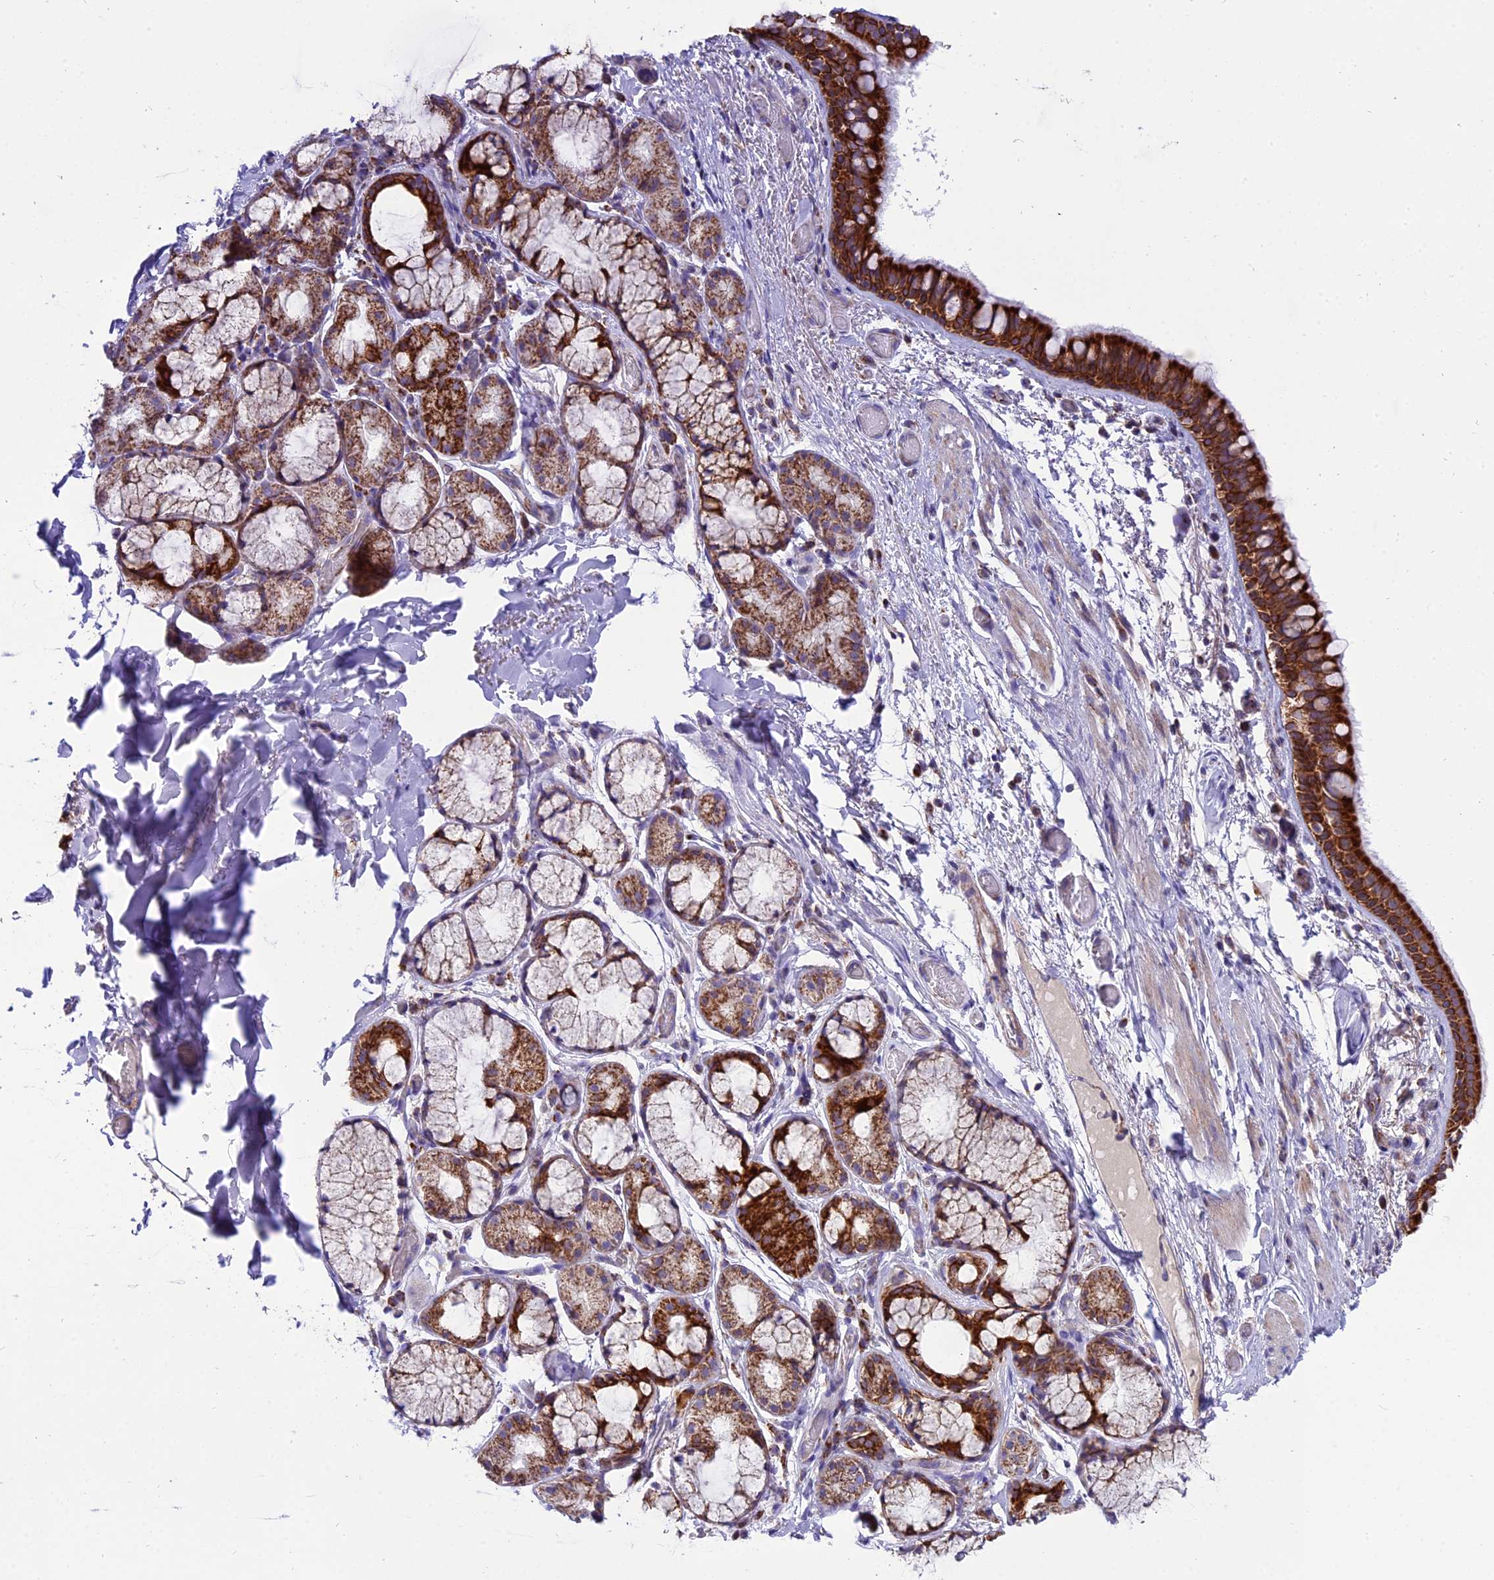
{"staining": {"intensity": "strong", "quantity": ">75%", "location": "cytoplasmic/membranous"}, "tissue": "bronchus", "cell_type": "Respiratory epithelial cells", "image_type": "normal", "snomed": [{"axis": "morphology", "description": "Normal tissue, NOS"}, {"axis": "topography", "description": "Bronchus"}], "caption": "The histopathology image demonstrates a brown stain indicating the presence of a protein in the cytoplasmic/membranous of respiratory epithelial cells in bronchus.", "gene": "MRPS34", "patient": {"sex": "male", "age": 65}}